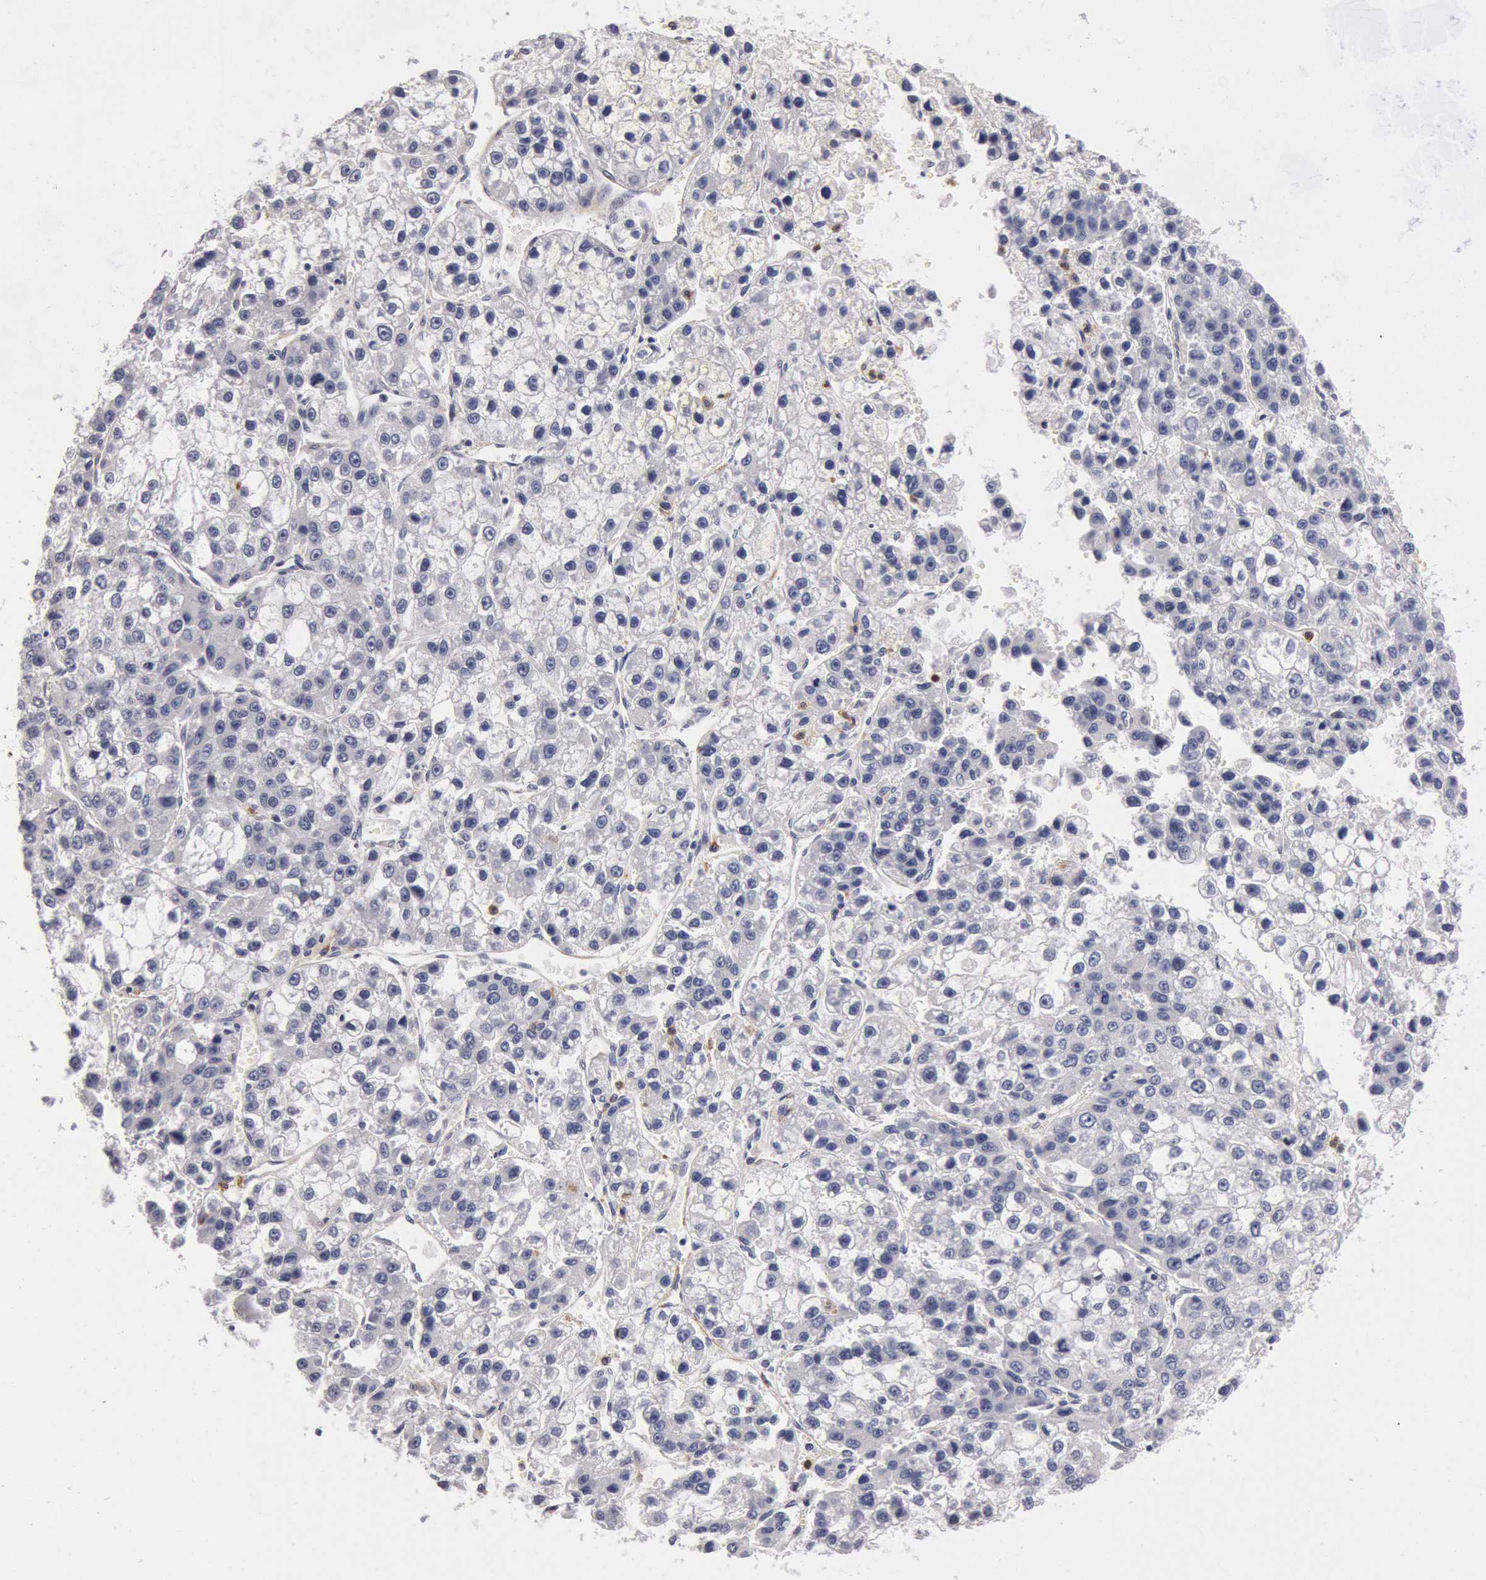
{"staining": {"intensity": "negative", "quantity": "none", "location": "none"}, "tissue": "liver cancer", "cell_type": "Tumor cells", "image_type": "cancer", "snomed": [{"axis": "morphology", "description": "Carcinoma, Hepatocellular, NOS"}, {"axis": "topography", "description": "Liver"}], "caption": "The micrograph exhibits no staining of tumor cells in hepatocellular carcinoma (liver).", "gene": "TMED8", "patient": {"sex": "female", "age": 66}}